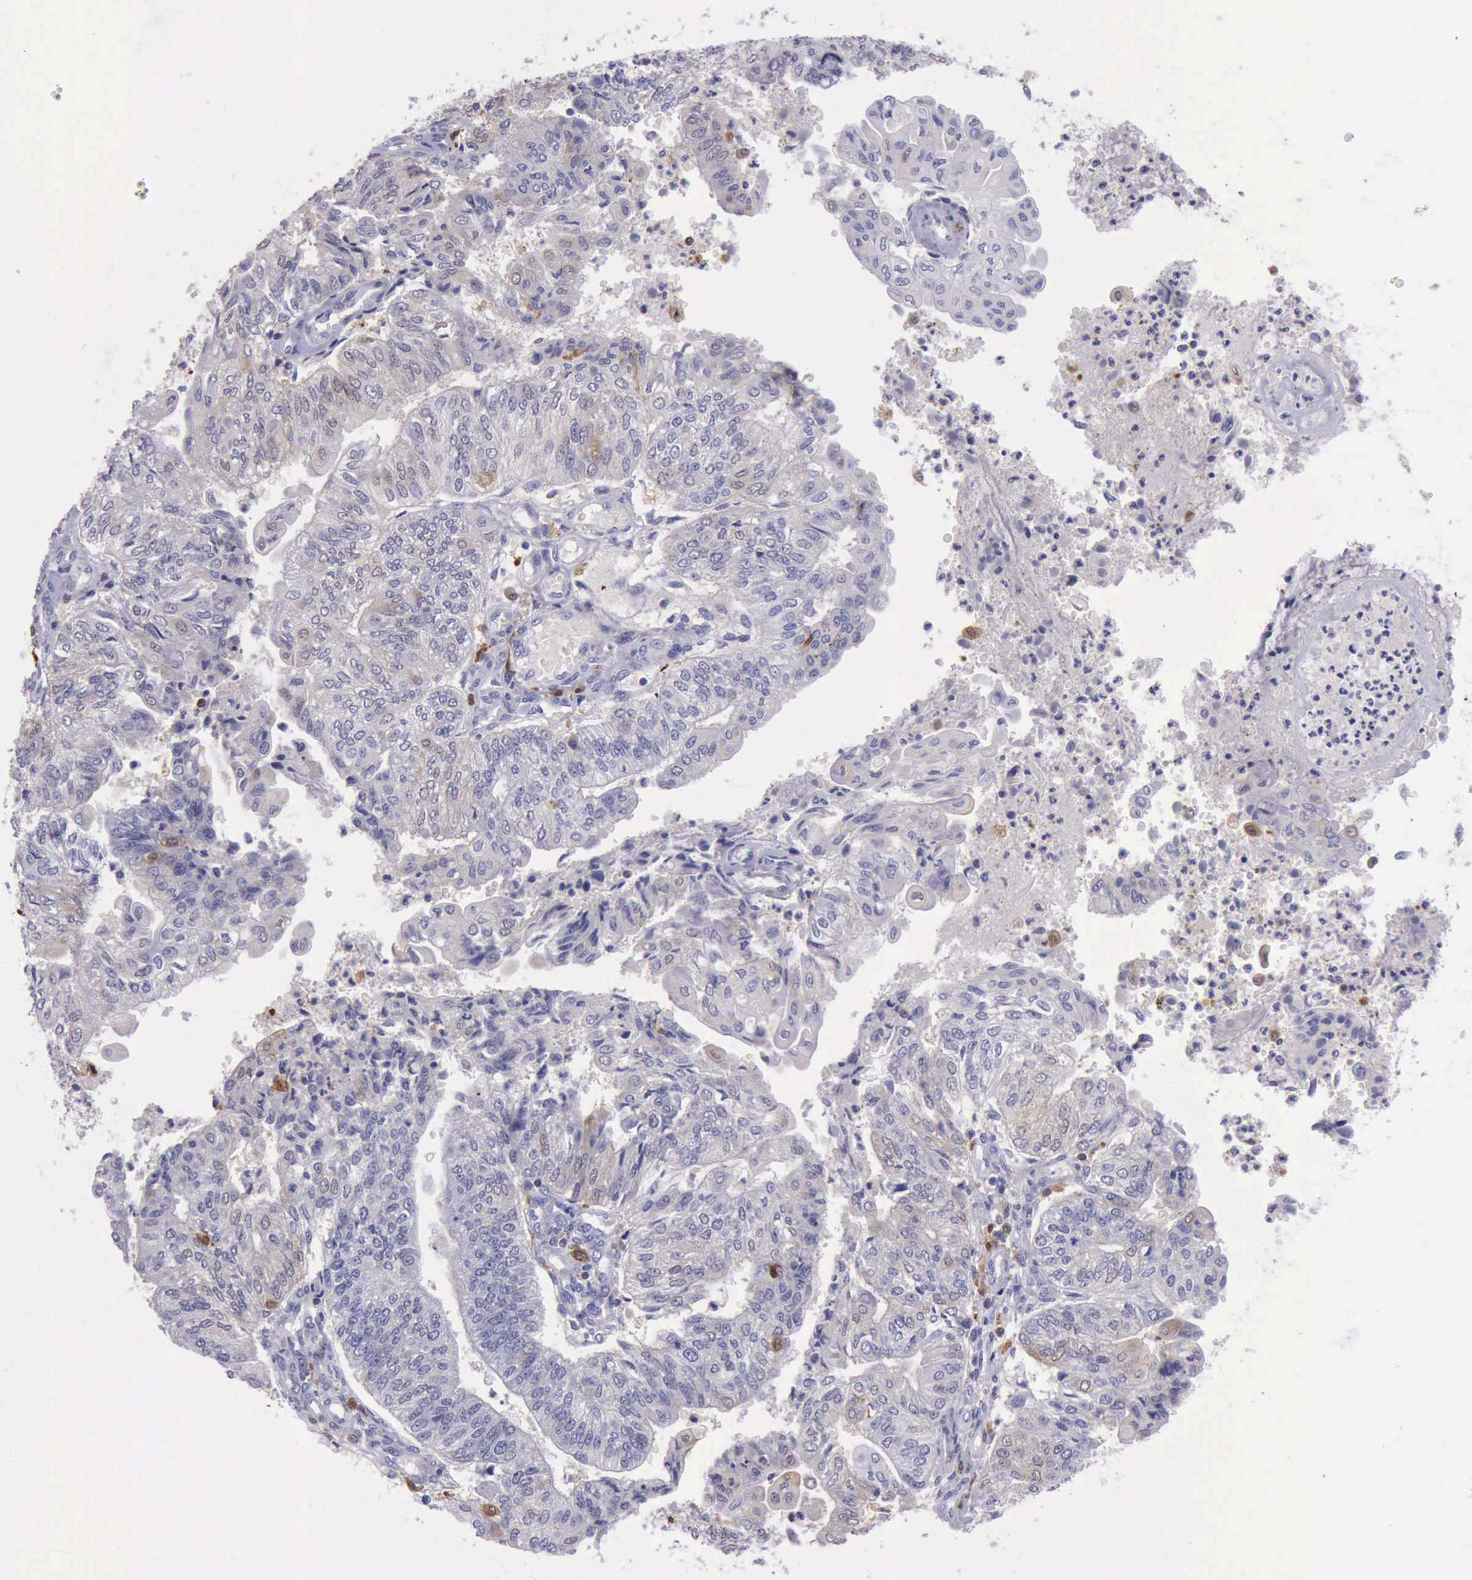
{"staining": {"intensity": "weak", "quantity": "<25%", "location": "cytoplasmic/membranous,nuclear"}, "tissue": "endometrial cancer", "cell_type": "Tumor cells", "image_type": "cancer", "snomed": [{"axis": "morphology", "description": "Adenocarcinoma, NOS"}, {"axis": "topography", "description": "Endometrium"}], "caption": "This image is of endometrial adenocarcinoma stained with immunohistochemistry (IHC) to label a protein in brown with the nuclei are counter-stained blue. There is no positivity in tumor cells. (Brightfield microscopy of DAB (3,3'-diaminobenzidine) immunohistochemistry at high magnification).", "gene": "TYMP", "patient": {"sex": "female", "age": 59}}